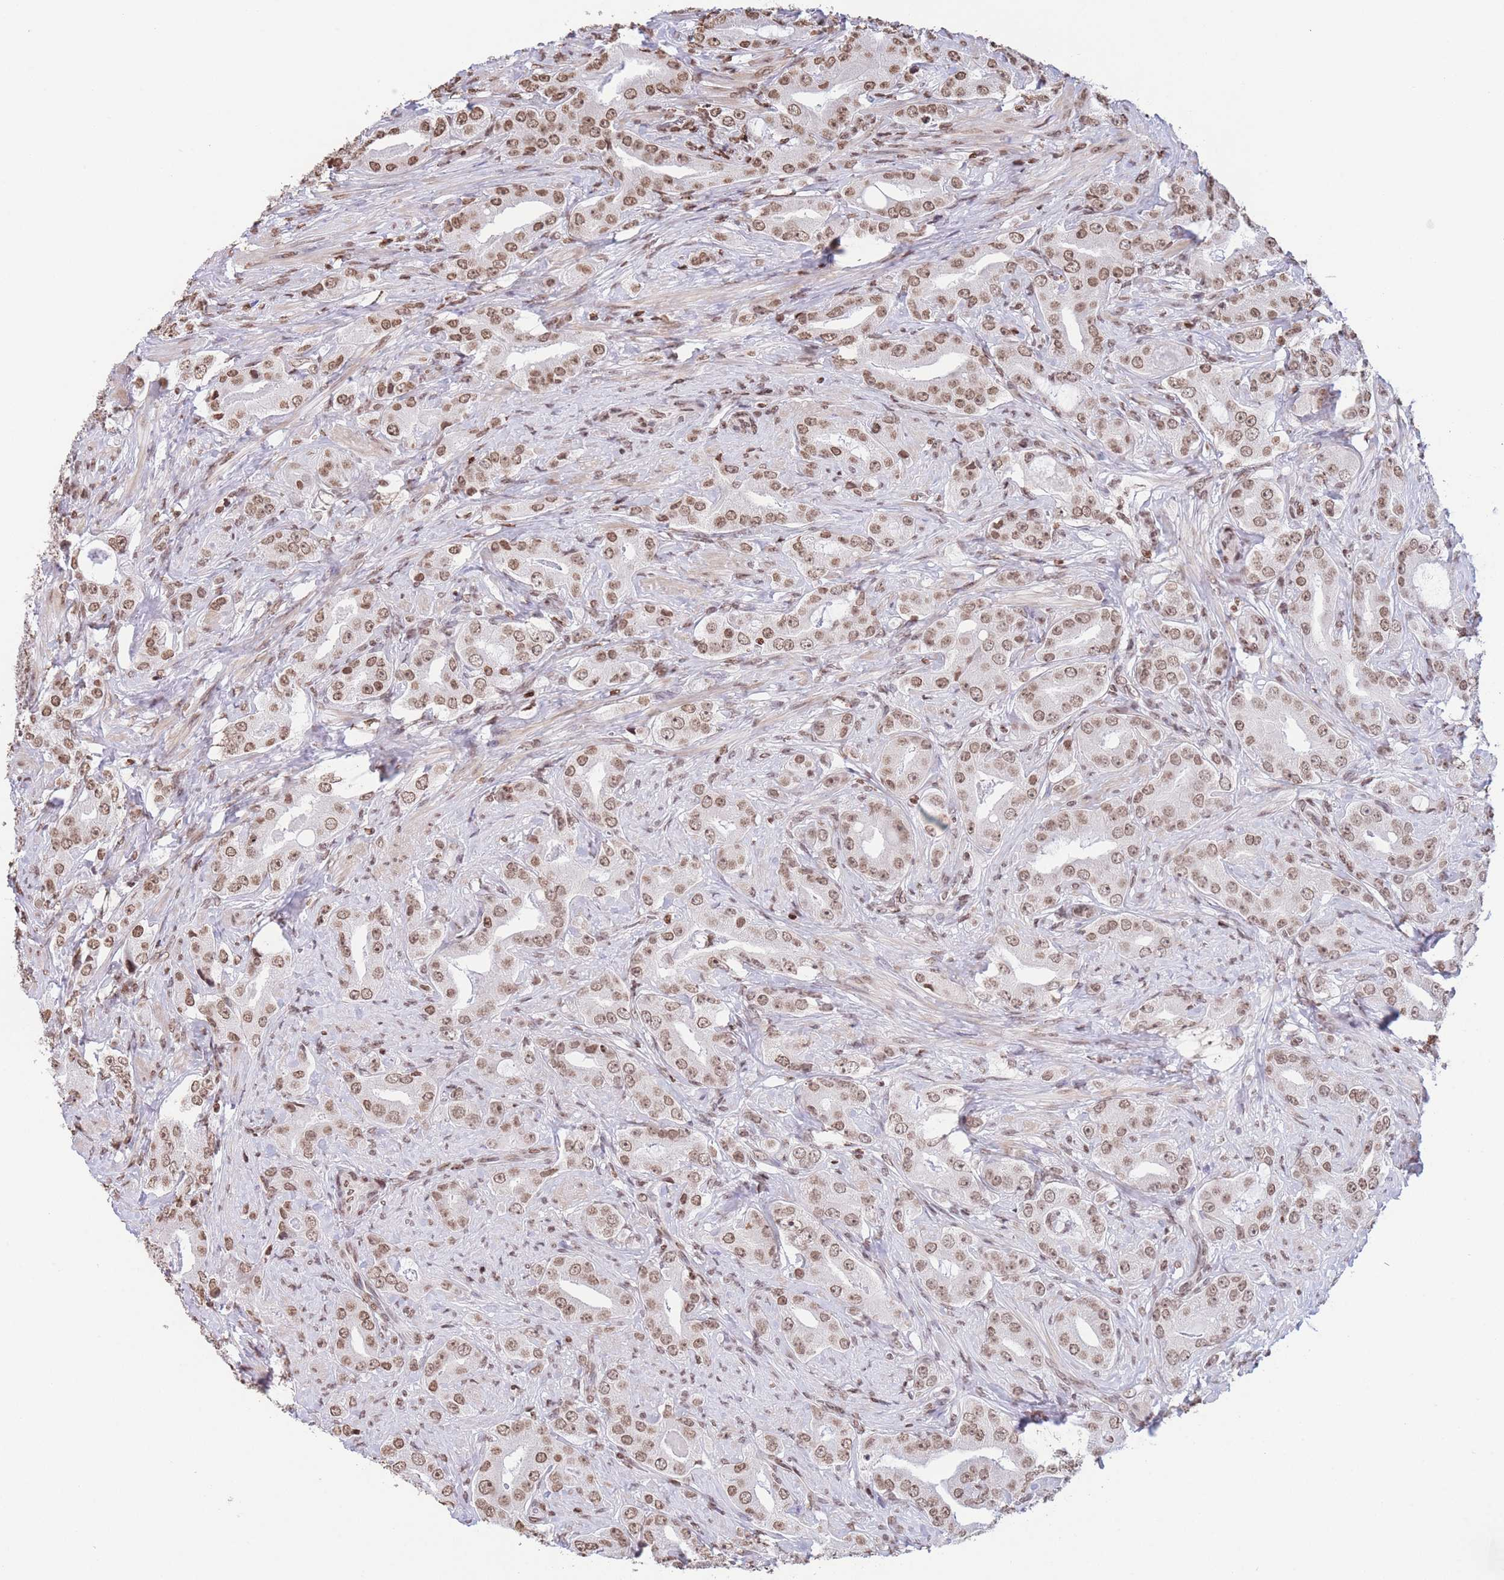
{"staining": {"intensity": "moderate", "quantity": ">75%", "location": "nuclear"}, "tissue": "prostate cancer", "cell_type": "Tumor cells", "image_type": "cancer", "snomed": [{"axis": "morphology", "description": "Adenocarcinoma, High grade"}, {"axis": "topography", "description": "Prostate"}], "caption": "Protein staining shows moderate nuclear positivity in about >75% of tumor cells in prostate cancer (adenocarcinoma (high-grade)).", "gene": "H2BC11", "patient": {"sex": "male", "age": 63}}